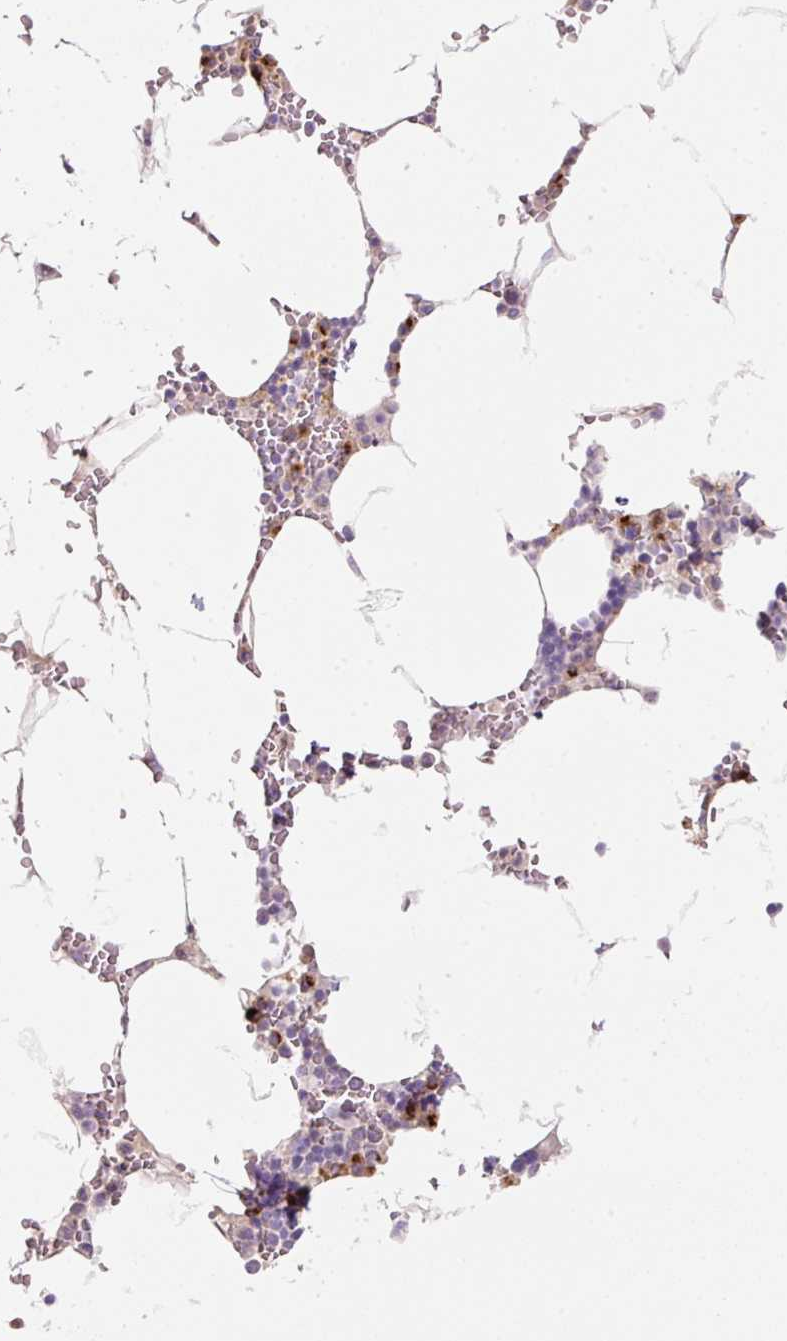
{"staining": {"intensity": "moderate", "quantity": "<25%", "location": "cytoplasmic/membranous"}, "tissue": "bone marrow", "cell_type": "Hematopoietic cells", "image_type": "normal", "snomed": [{"axis": "morphology", "description": "Normal tissue, NOS"}, {"axis": "topography", "description": "Bone marrow"}], "caption": "Bone marrow stained with a brown dye shows moderate cytoplasmic/membranous positive staining in about <25% of hematopoietic cells.", "gene": "NBPF11", "patient": {"sex": "male", "age": 70}}